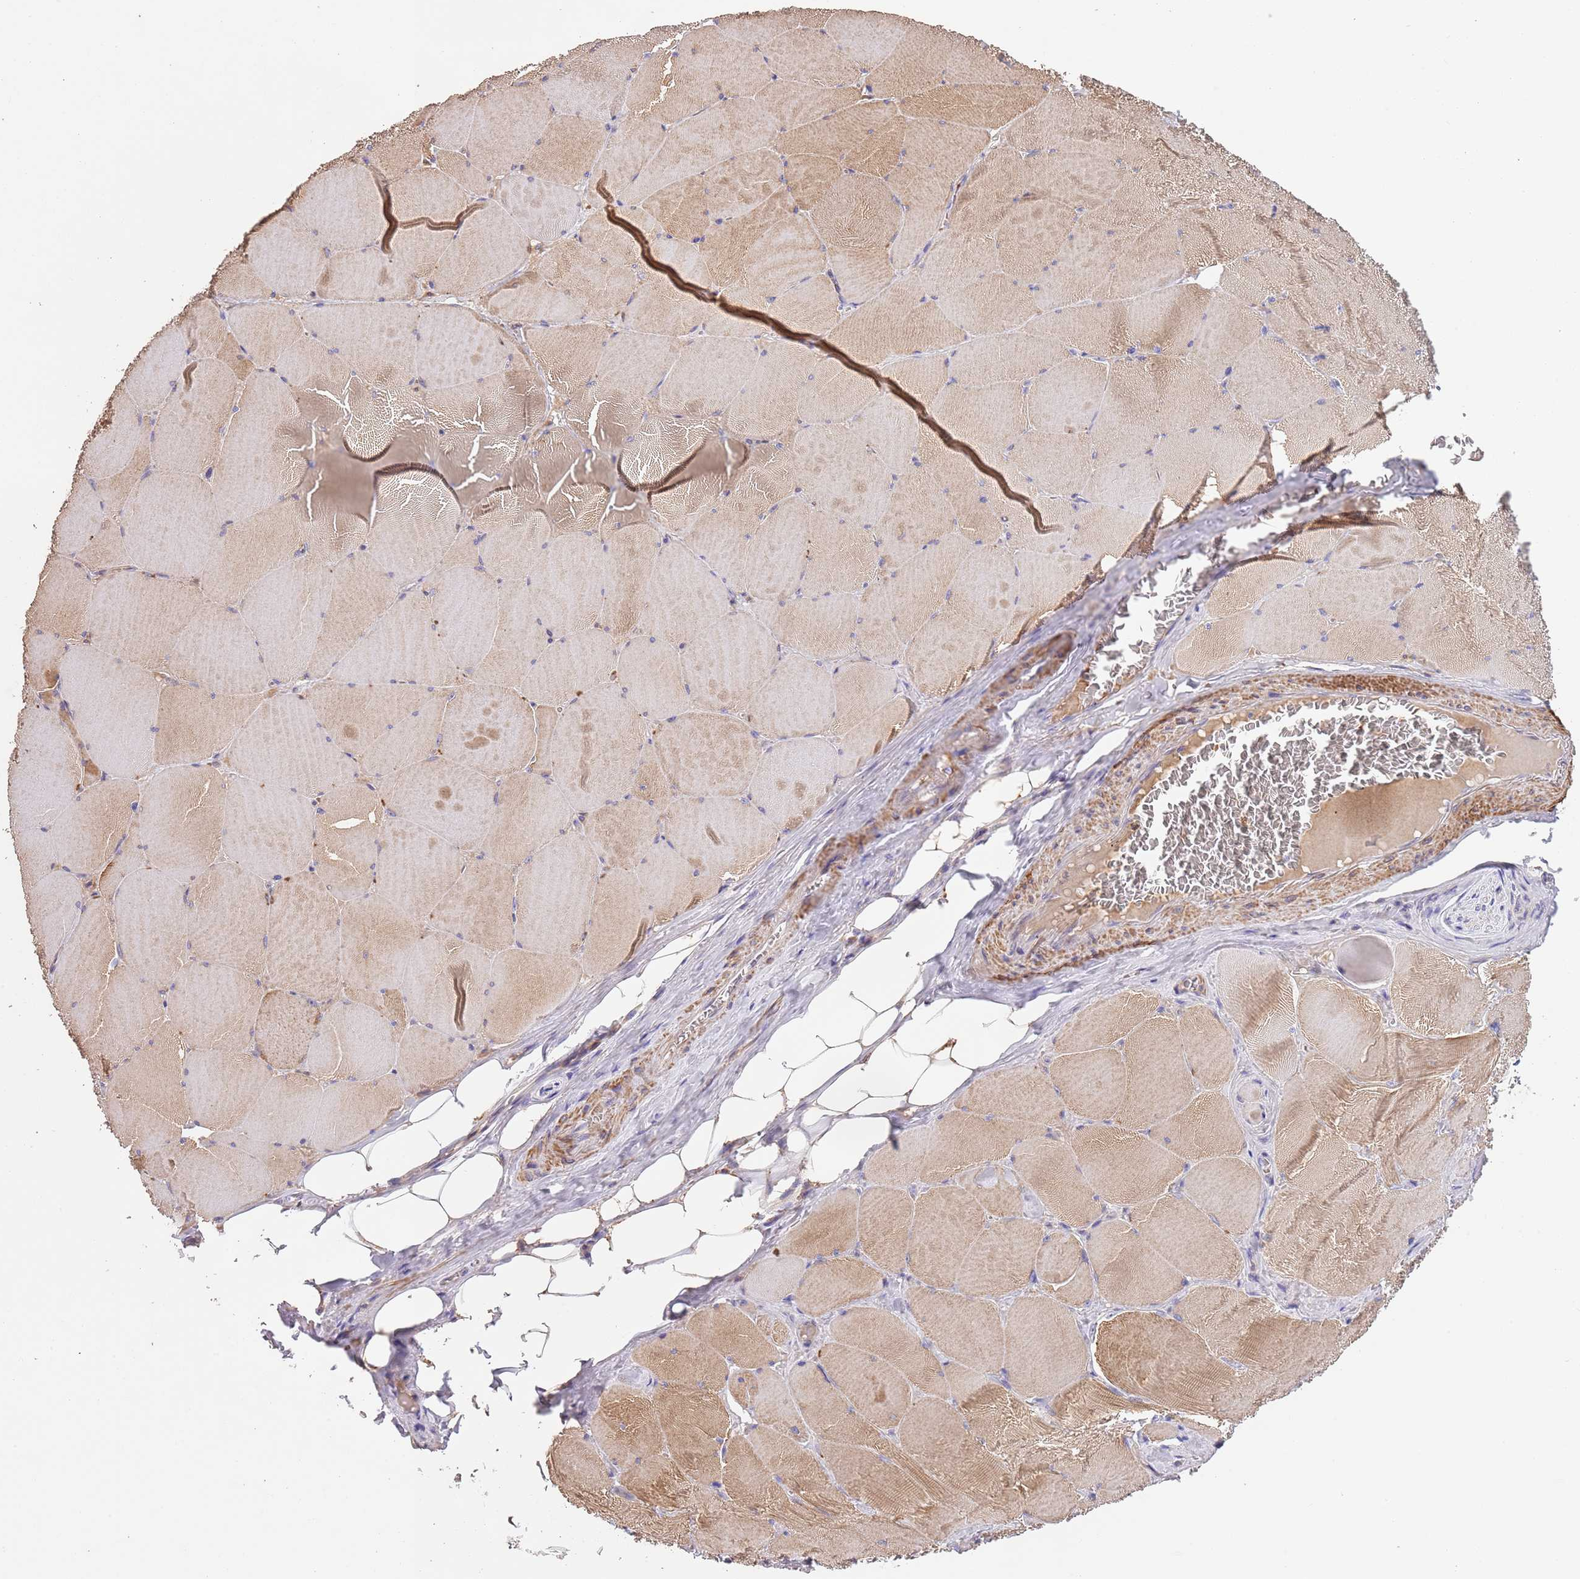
{"staining": {"intensity": "moderate", "quantity": ">75%", "location": "cytoplasmic/membranous"}, "tissue": "skeletal muscle", "cell_type": "Myocytes", "image_type": "normal", "snomed": [{"axis": "morphology", "description": "Normal tissue, NOS"}, {"axis": "topography", "description": "Skeletal muscle"}, {"axis": "topography", "description": "Head-Neck"}], "caption": "Human skeletal muscle stained with a brown dye shows moderate cytoplasmic/membranous positive positivity in approximately >75% of myocytes.", "gene": "PIGA", "patient": {"sex": "male", "age": 66}}